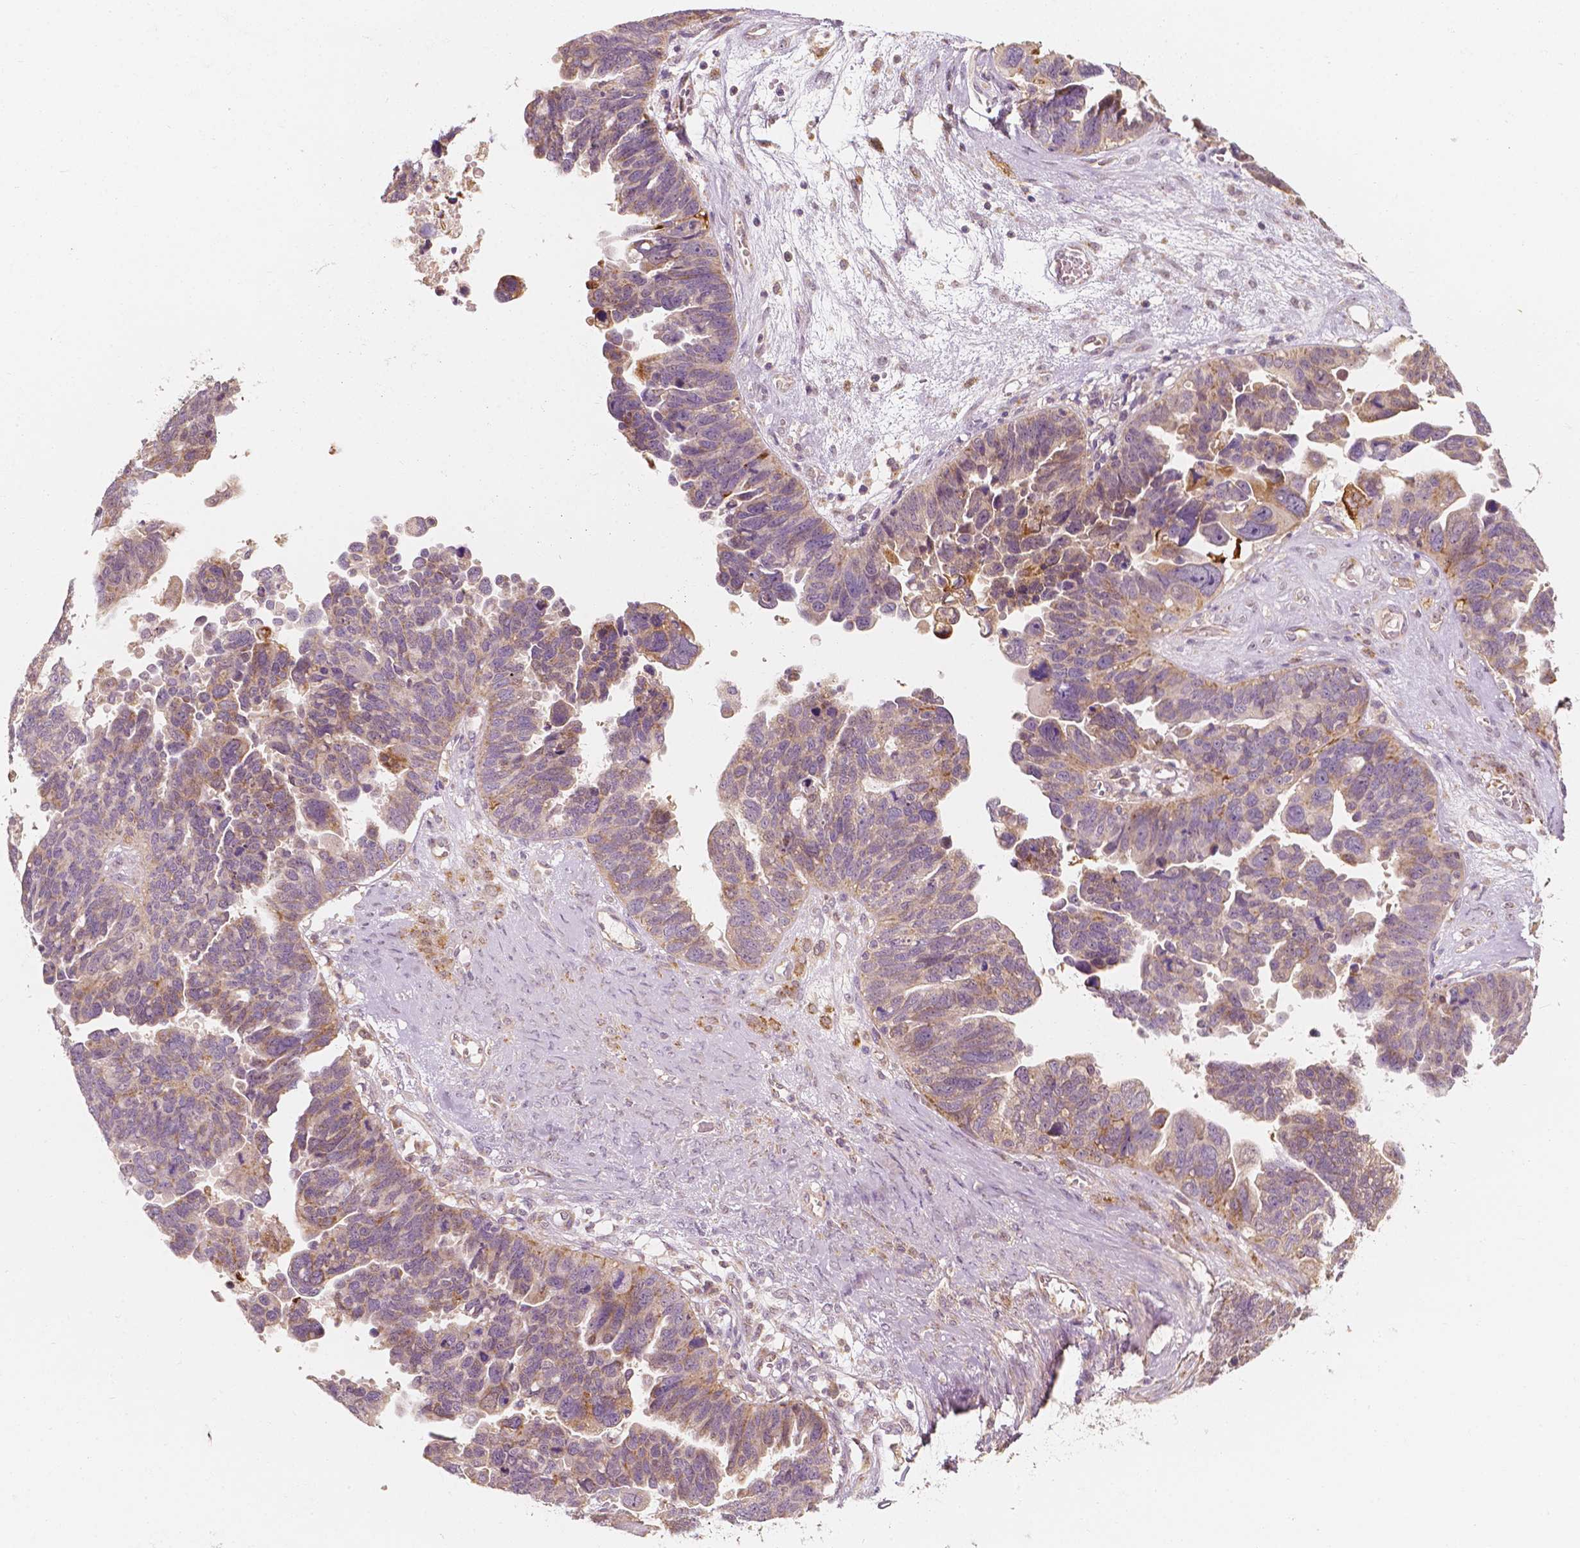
{"staining": {"intensity": "moderate", "quantity": "<25%", "location": "cytoplasmic/membranous"}, "tissue": "ovarian cancer", "cell_type": "Tumor cells", "image_type": "cancer", "snomed": [{"axis": "morphology", "description": "Cystadenocarcinoma, serous, NOS"}, {"axis": "topography", "description": "Ovary"}], "caption": "Tumor cells display low levels of moderate cytoplasmic/membranous expression in about <25% of cells in human ovarian cancer (serous cystadenocarcinoma). (DAB (3,3'-diaminobenzidine) = brown stain, brightfield microscopy at high magnification).", "gene": "SHPK", "patient": {"sex": "female", "age": 60}}